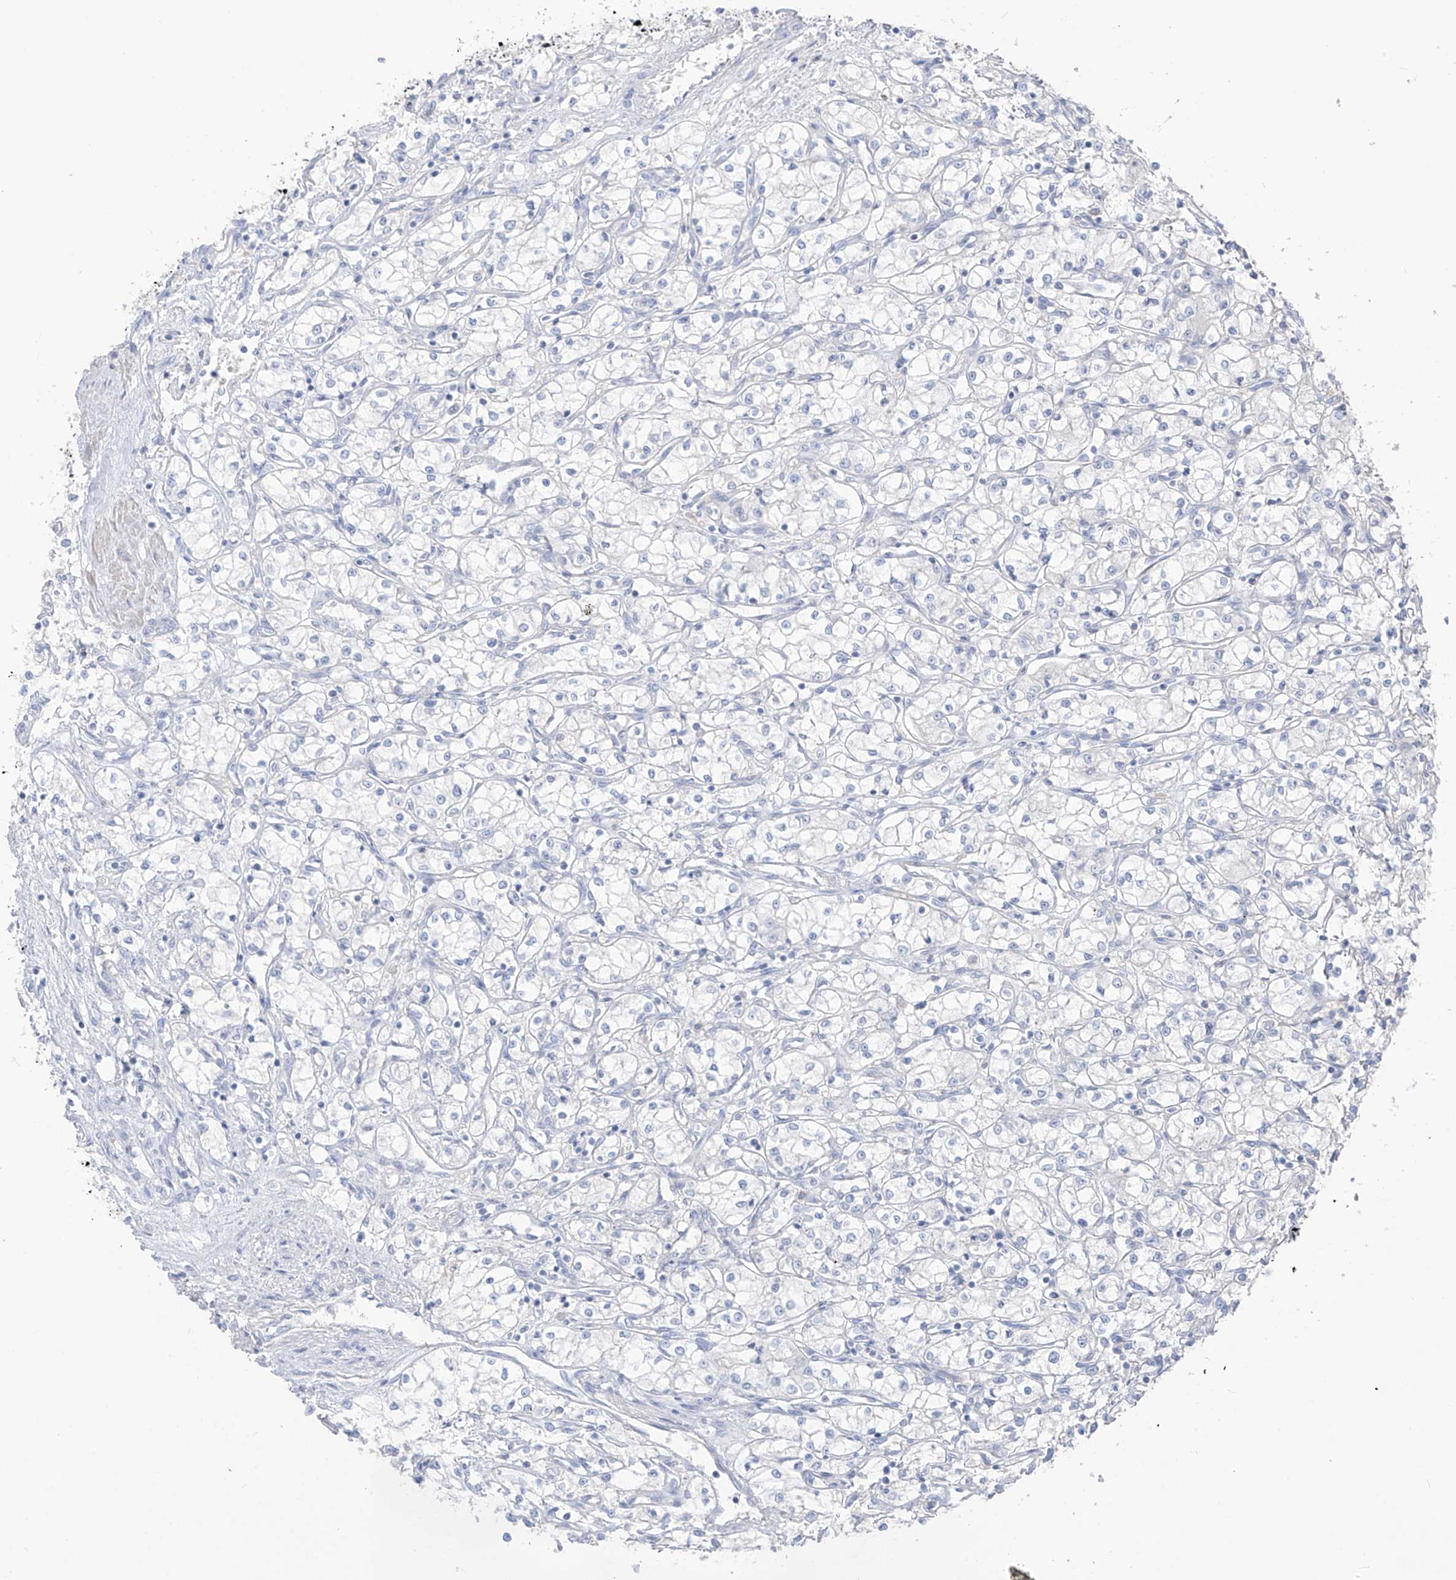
{"staining": {"intensity": "negative", "quantity": "none", "location": "none"}, "tissue": "renal cancer", "cell_type": "Tumor cells", "image_type": "cancer", "snomed": [{"axis": "morphology", "description": "Adenocarcinoma, NOS"}, {"axis": "topography", "description": "Kidney"}], "caption": "DAB immunohistochemical staining of human adenocarcinoma (renal) shows no significant expression in tumor cells. (DAB (3,3'-diaminobenzidine) immunohistochemistry with hematoxylin counter stain).", "gene": "ASPRV1", "patient": {"sex": "male", "age": 59}}